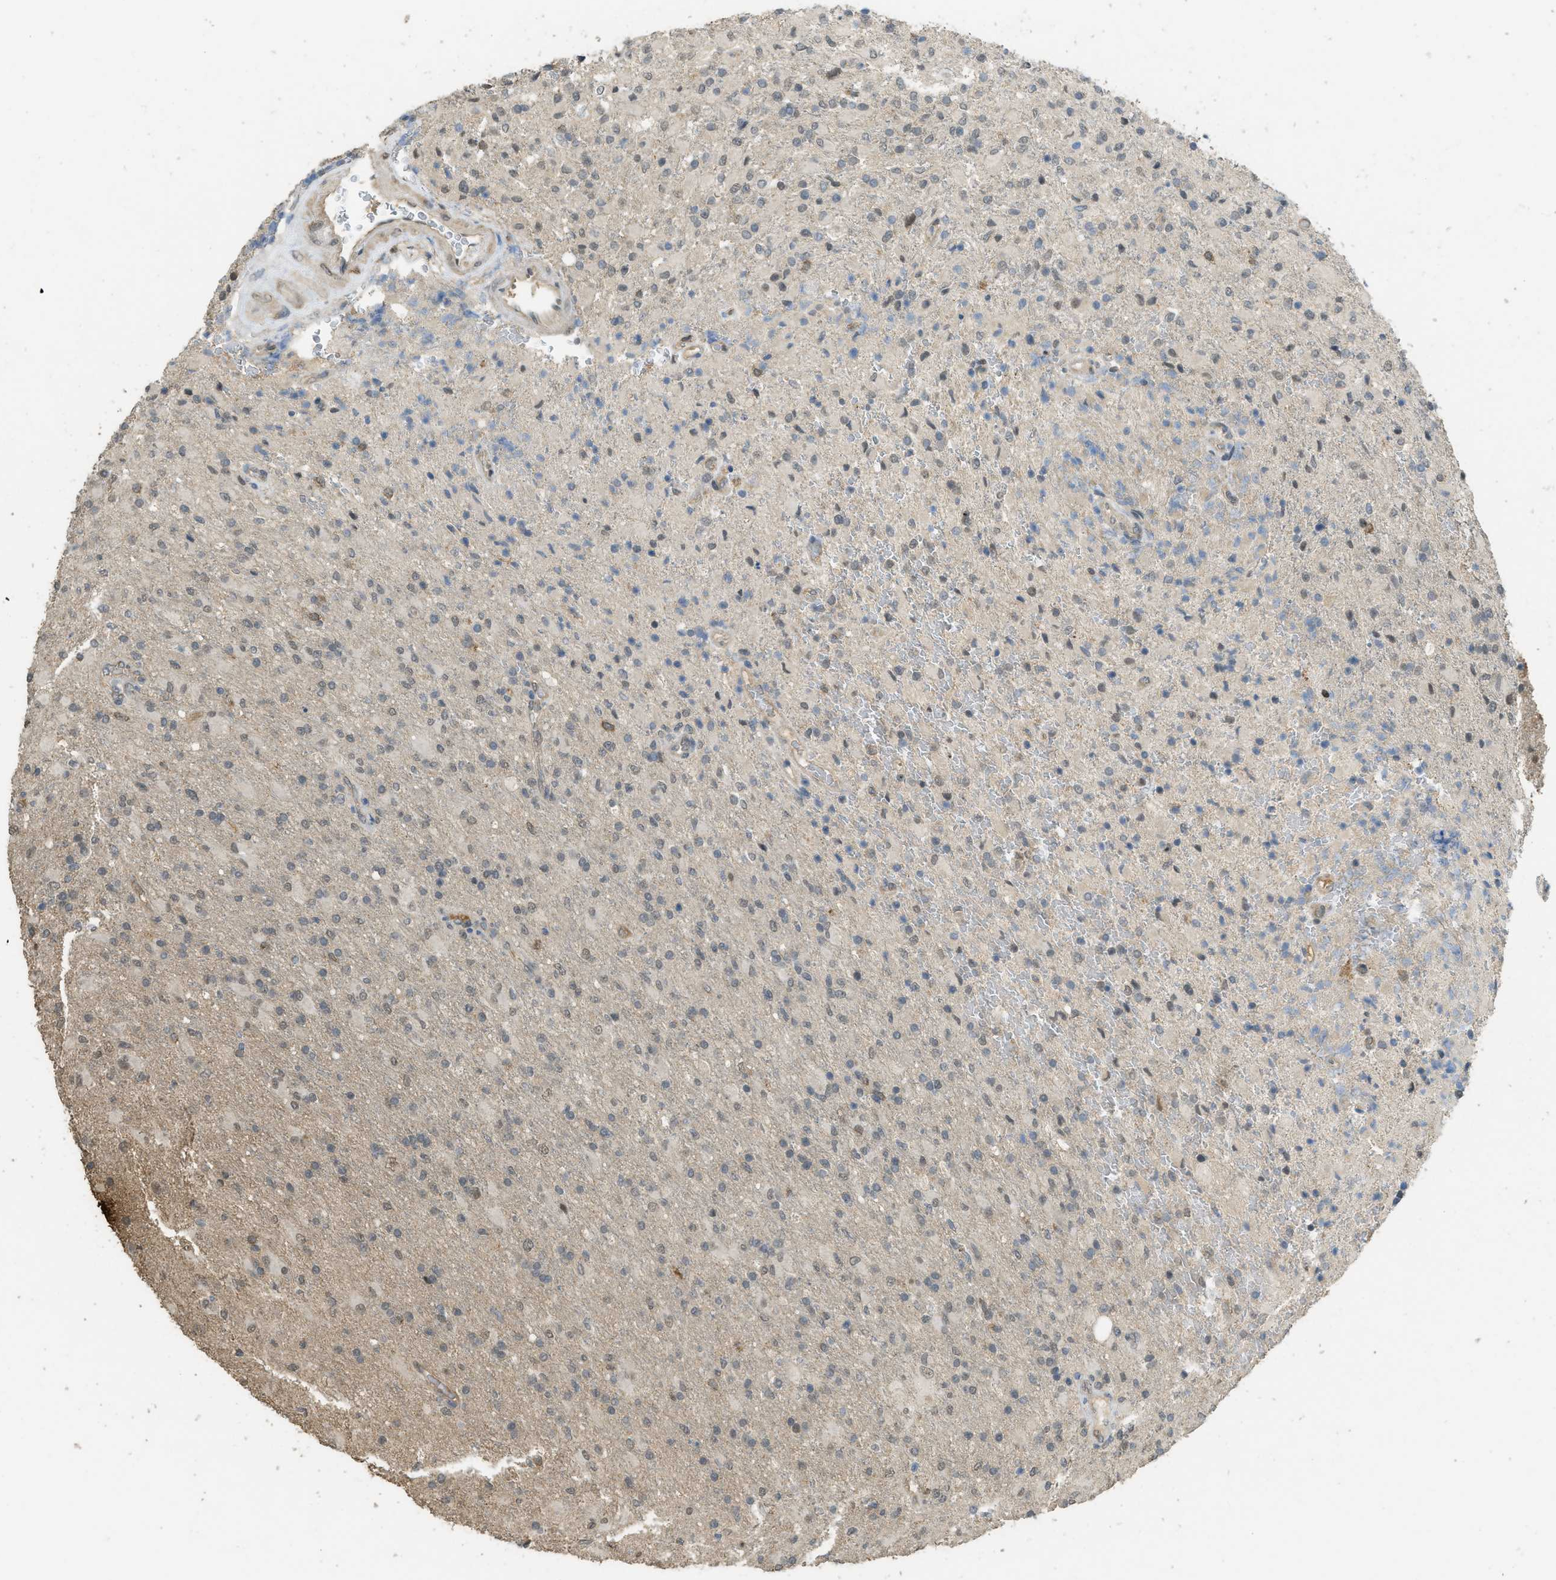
{"staining": {"intensity": "weak", "quantity": "<25%", "location": "cytoplasmic/membranous,nuclear"}, "tissue": "glioma", "cell_type": "Tumor cells", "image_type": "cancer", "snomed": [{"axis": "morphology", "description": "Glioma, malignant, High grade"}, {"axis": "topography", "description": "Brain"}], "caption": "Tumor cells show no significant protein expression in malignant glioma (high-grade).", "gene": "IGF2BP2", "patient": {"sex": "male", "age": 71}}